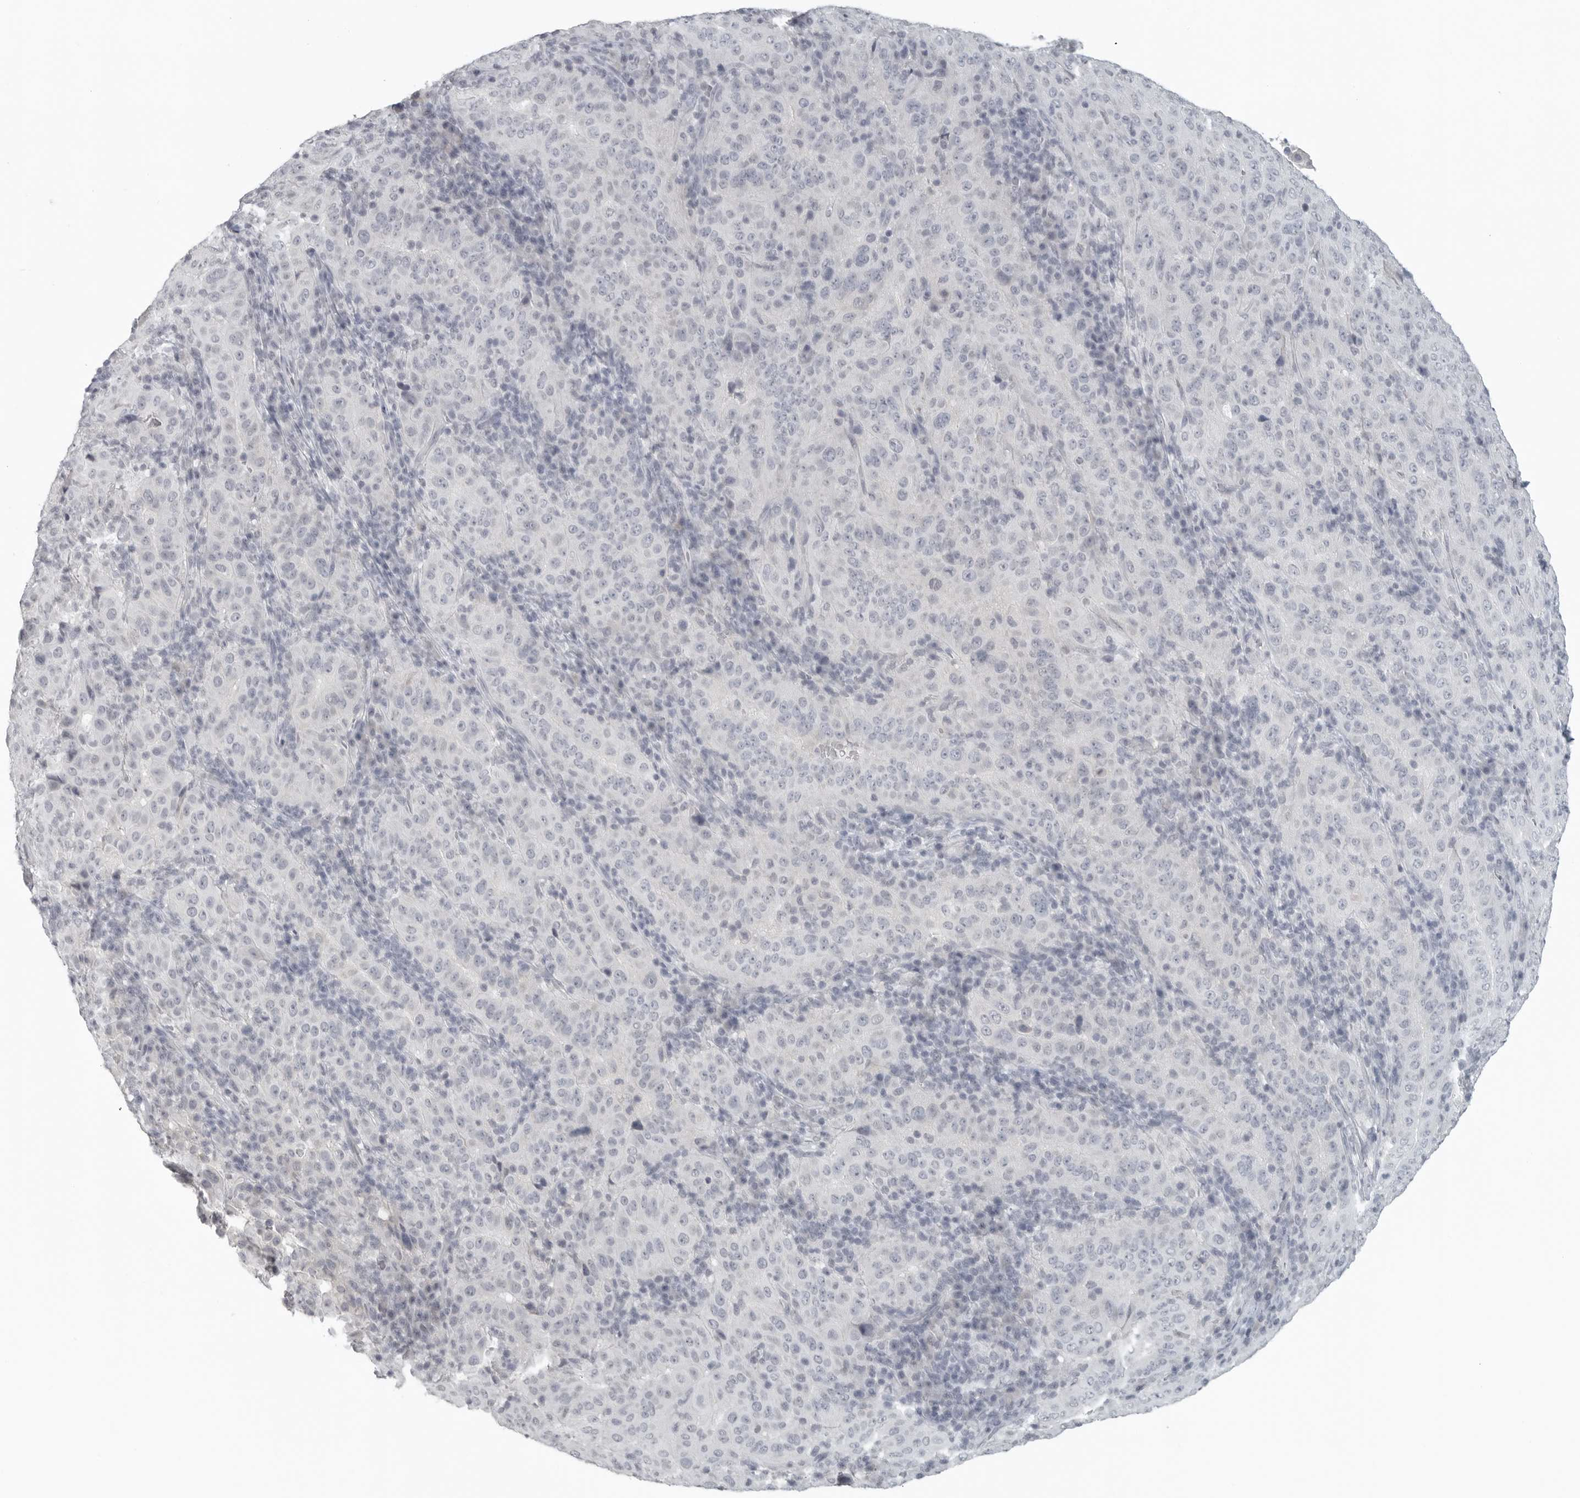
{"staining": {"intensity": "weak", "quantity": "<25%", "location": "nuclear"}, "tissue": "pancreatic cancer", "cell_type": "Tumor cells", "image_type": "cancer", "snomed": [{"axis": "morphology", "description": "Adenocarcinoma, NOS"}, {"axis": "topography", "description": "Pancreas"}], "caption": "There is no significant staining in tumor cells of pancreatic cancer.", "gene": "BPIFA1", "patient": {"sex": "male", "age": 63}}